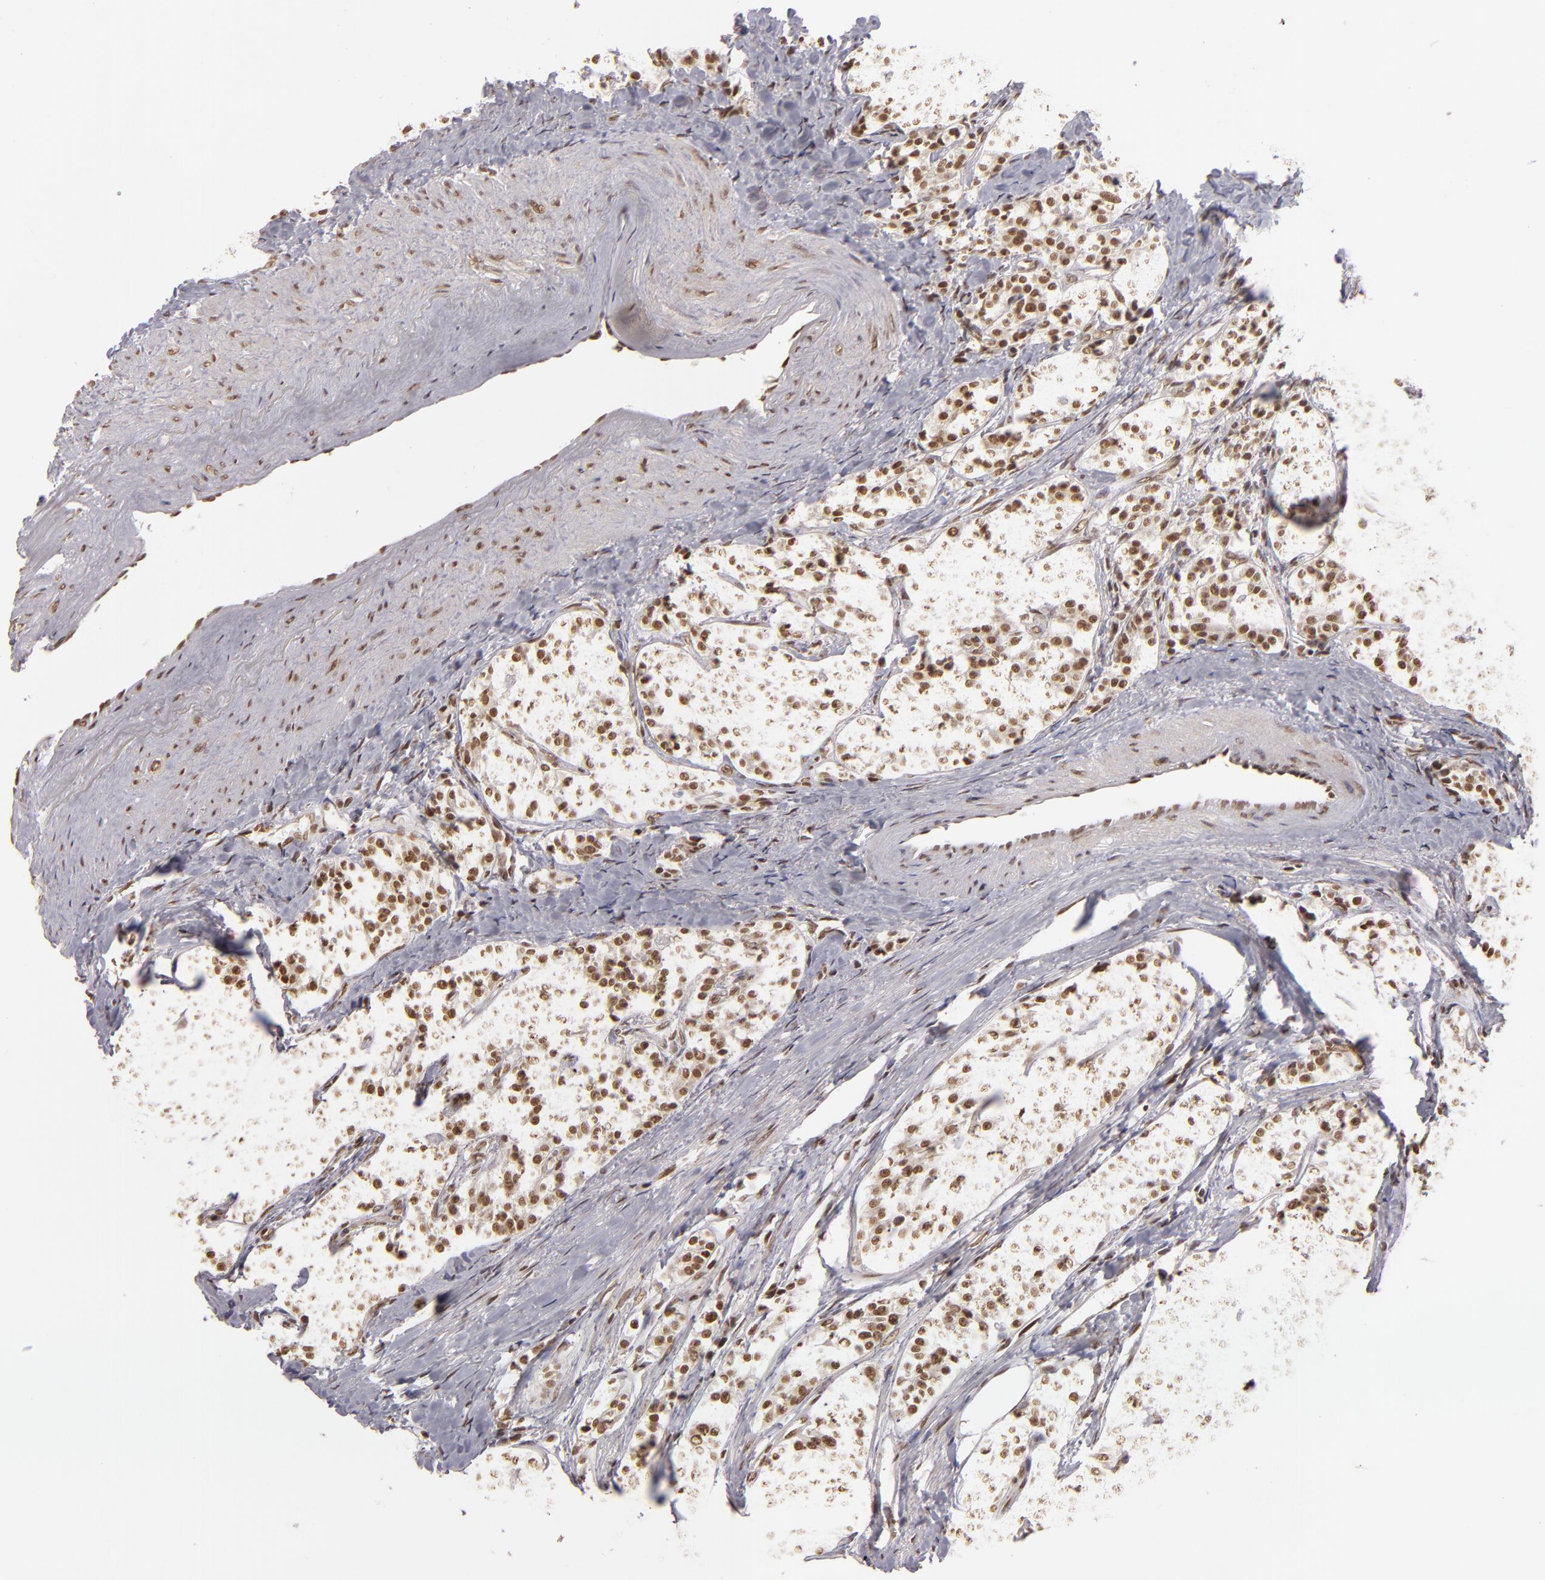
{"staining": {"intensity": "moderate", "quantity": ">75%", "location": "nuclear"}, "tissue": "carcinoid", "cell_type": "Tumor cells", "image_type": "cancer", "snomed": [{"axis": "morphology", "description": "Carcinoid, malignant, NOS"}, {"axis": "topography", "description": "Stomach"}], "caption": "Protein positivity by immunohistochemistry (IHC) shows moderate nuclear expression in approximately >75% of tumor cells in malignant carcinoid.", "gene": "CUL3", "patient": {"sex": "female", "age": 76}}